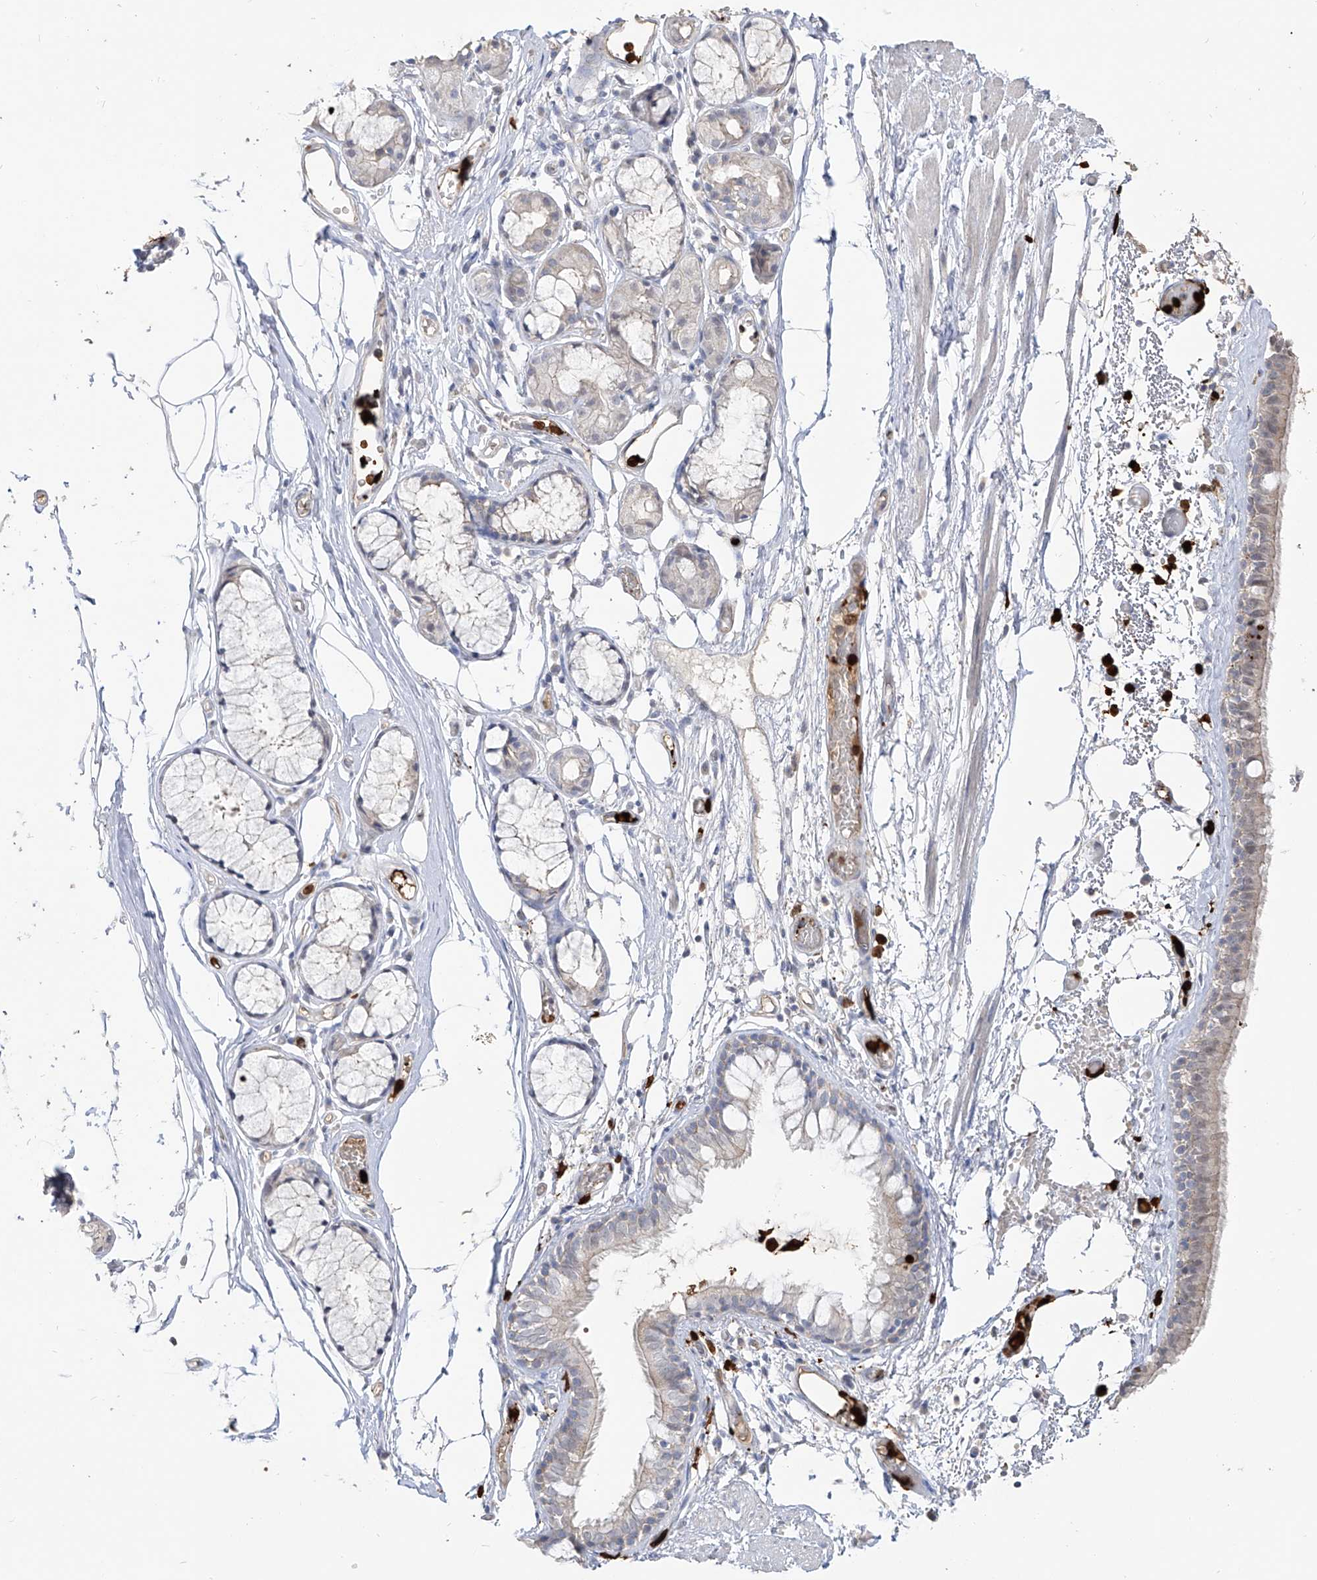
{"staining": {"intensity": "negative", "quantity": "none", "location": "none"}, "tissue": "bronchus", "cell_type": "Respiratory epithelial cells", "image_type": "normal", "snomed": [{"axis": "morphology", "description": "Normal tissue, NOS"}, {"axis": "topography", "description": "Bronchus"}, {"axis": "topography", "description": "Lung"}], "caption": "Respiratory epithelial cells show no significant positivity in normal bronchus. The staining was performed using DAB to visualize the protein expression in brown, while the nuclei were stained in blue with hematoxylin (Magnification: 20x).", "gene": "ZNF227", "patient": {"sex": "male", "age": 56}}